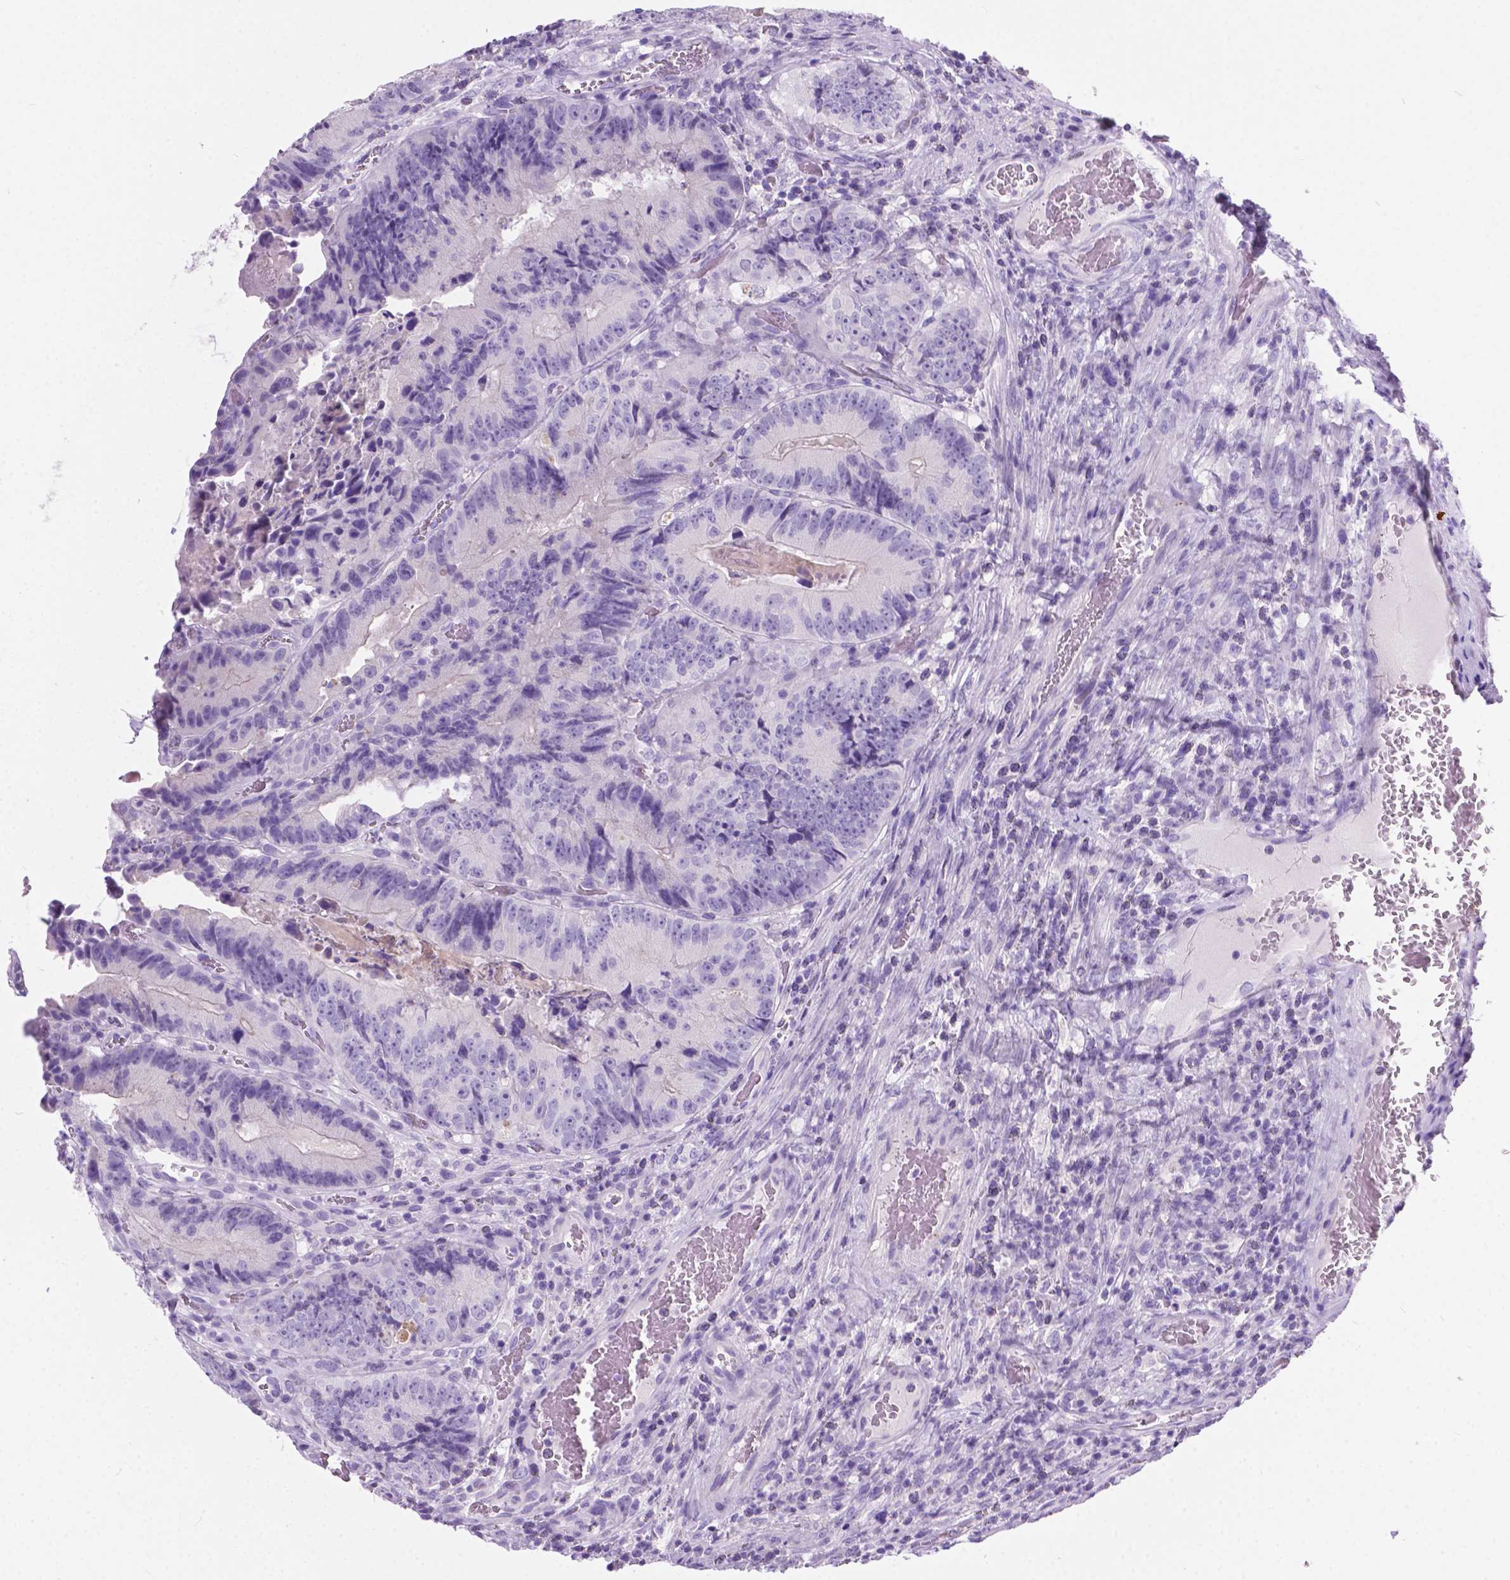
{"staining": {"intensity": "negative", "quantity": "none", "location": "none"}, "tissue": "colorectal cancer", "cell_type": "Tumor cells", "image_type": "cancer", "snomed": [{"axis": "morphology", "description": "Adenocarcinoma, NOS"}, {"axis": "topography", "description": "Colon"}], "caption": "This is an immunohistochemistry (IHC) image of human colorectal adenocarcinoma. There is no staining in tumor cells.", "gene": "ARMS2", "patient": {"sex": "female", "age": 86}}